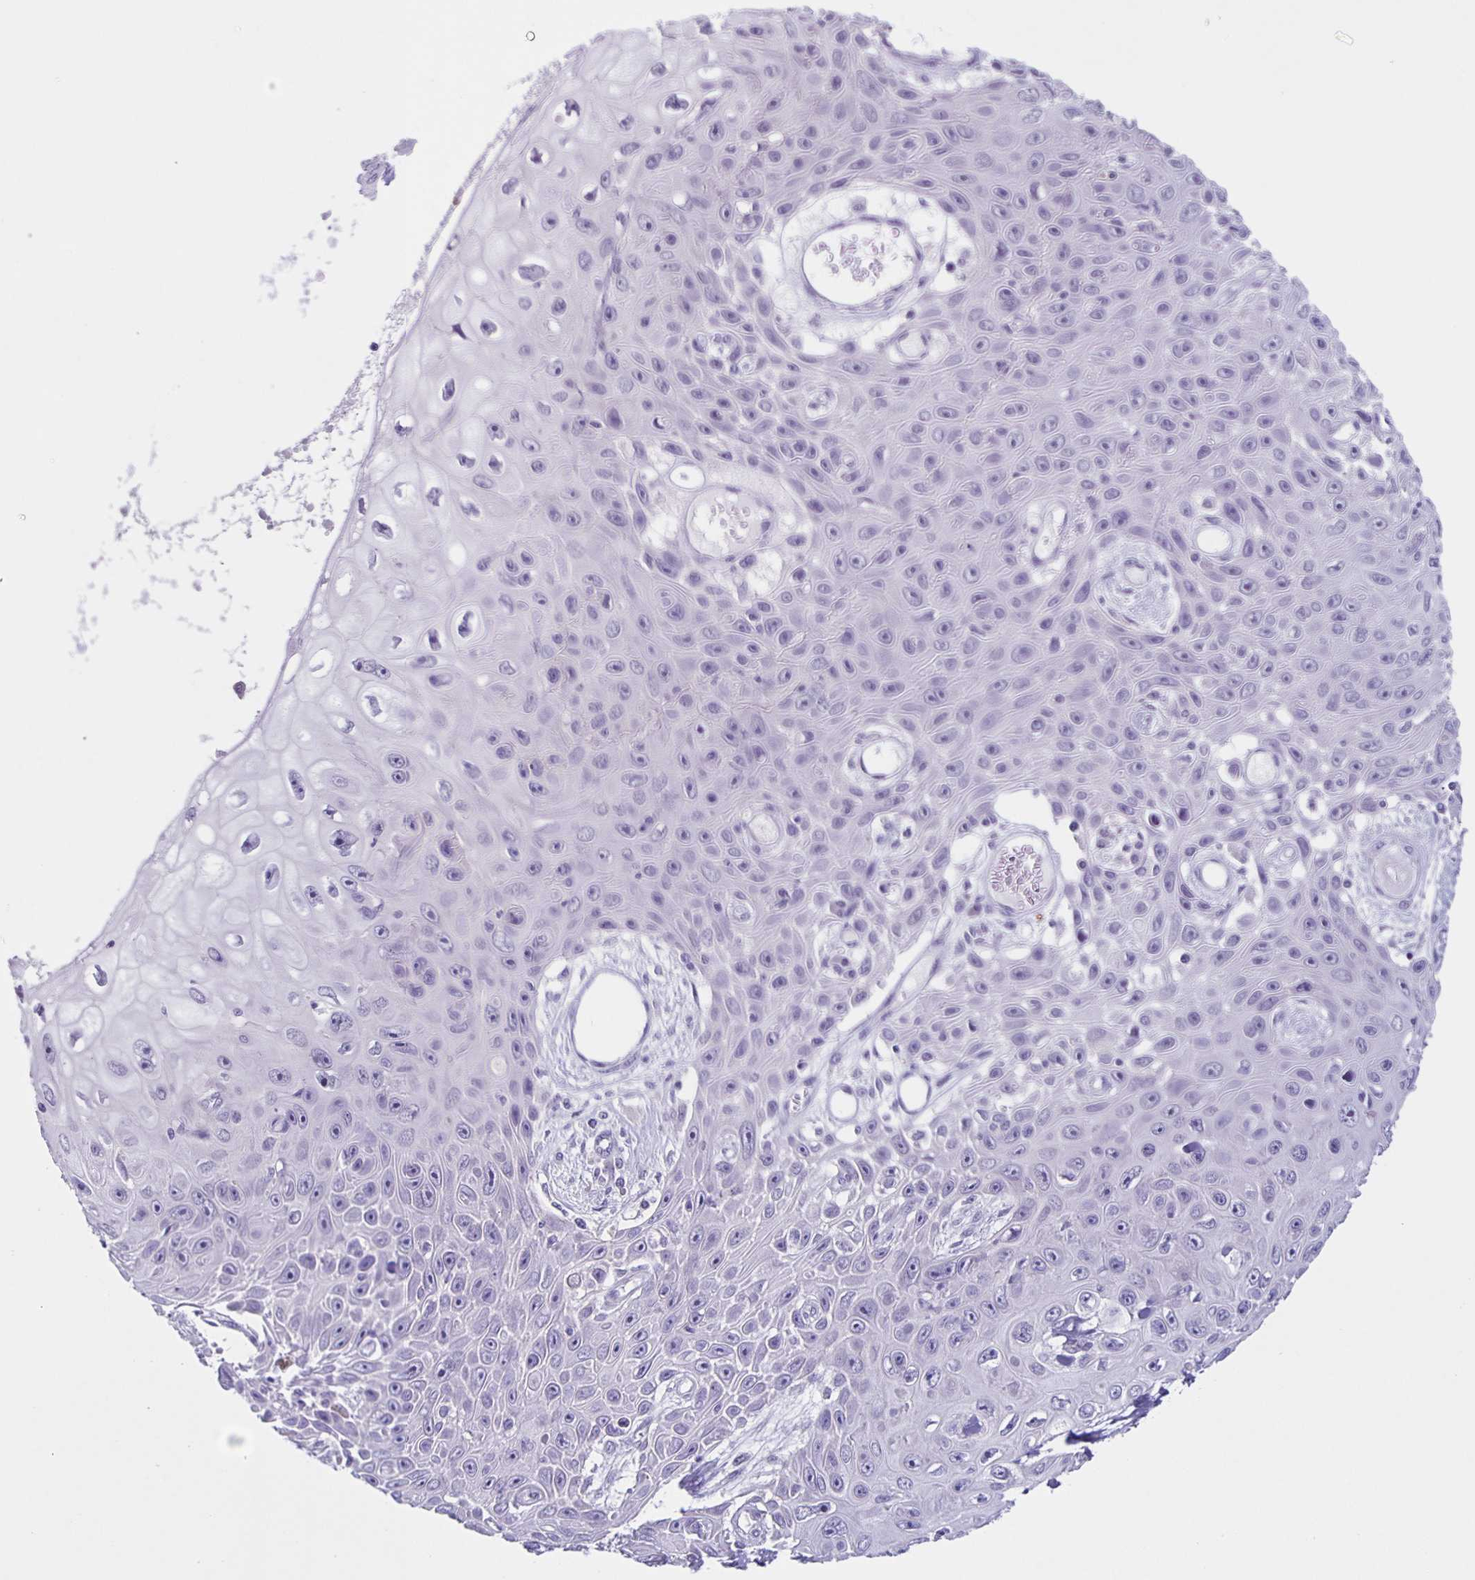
{"staining": {"intensity": "negative", "quantity": "none", "location": "none"}, "tissue": "skin cancer", "cell_type": "Tumor cells", "image_type": "cancer", "snomed": [{"axis": "morphology", "description": "Squamous cell carcinoma, NOS"}, {"axis": "topography", "description": "Skin"}], "caption": "Immunohistochemical staining of human skin squamous cell carcinoma exhibits no significant staining in tumor cells.", "gene": "SLC12A3", "patient": {"sex": "male", "age": 82}}